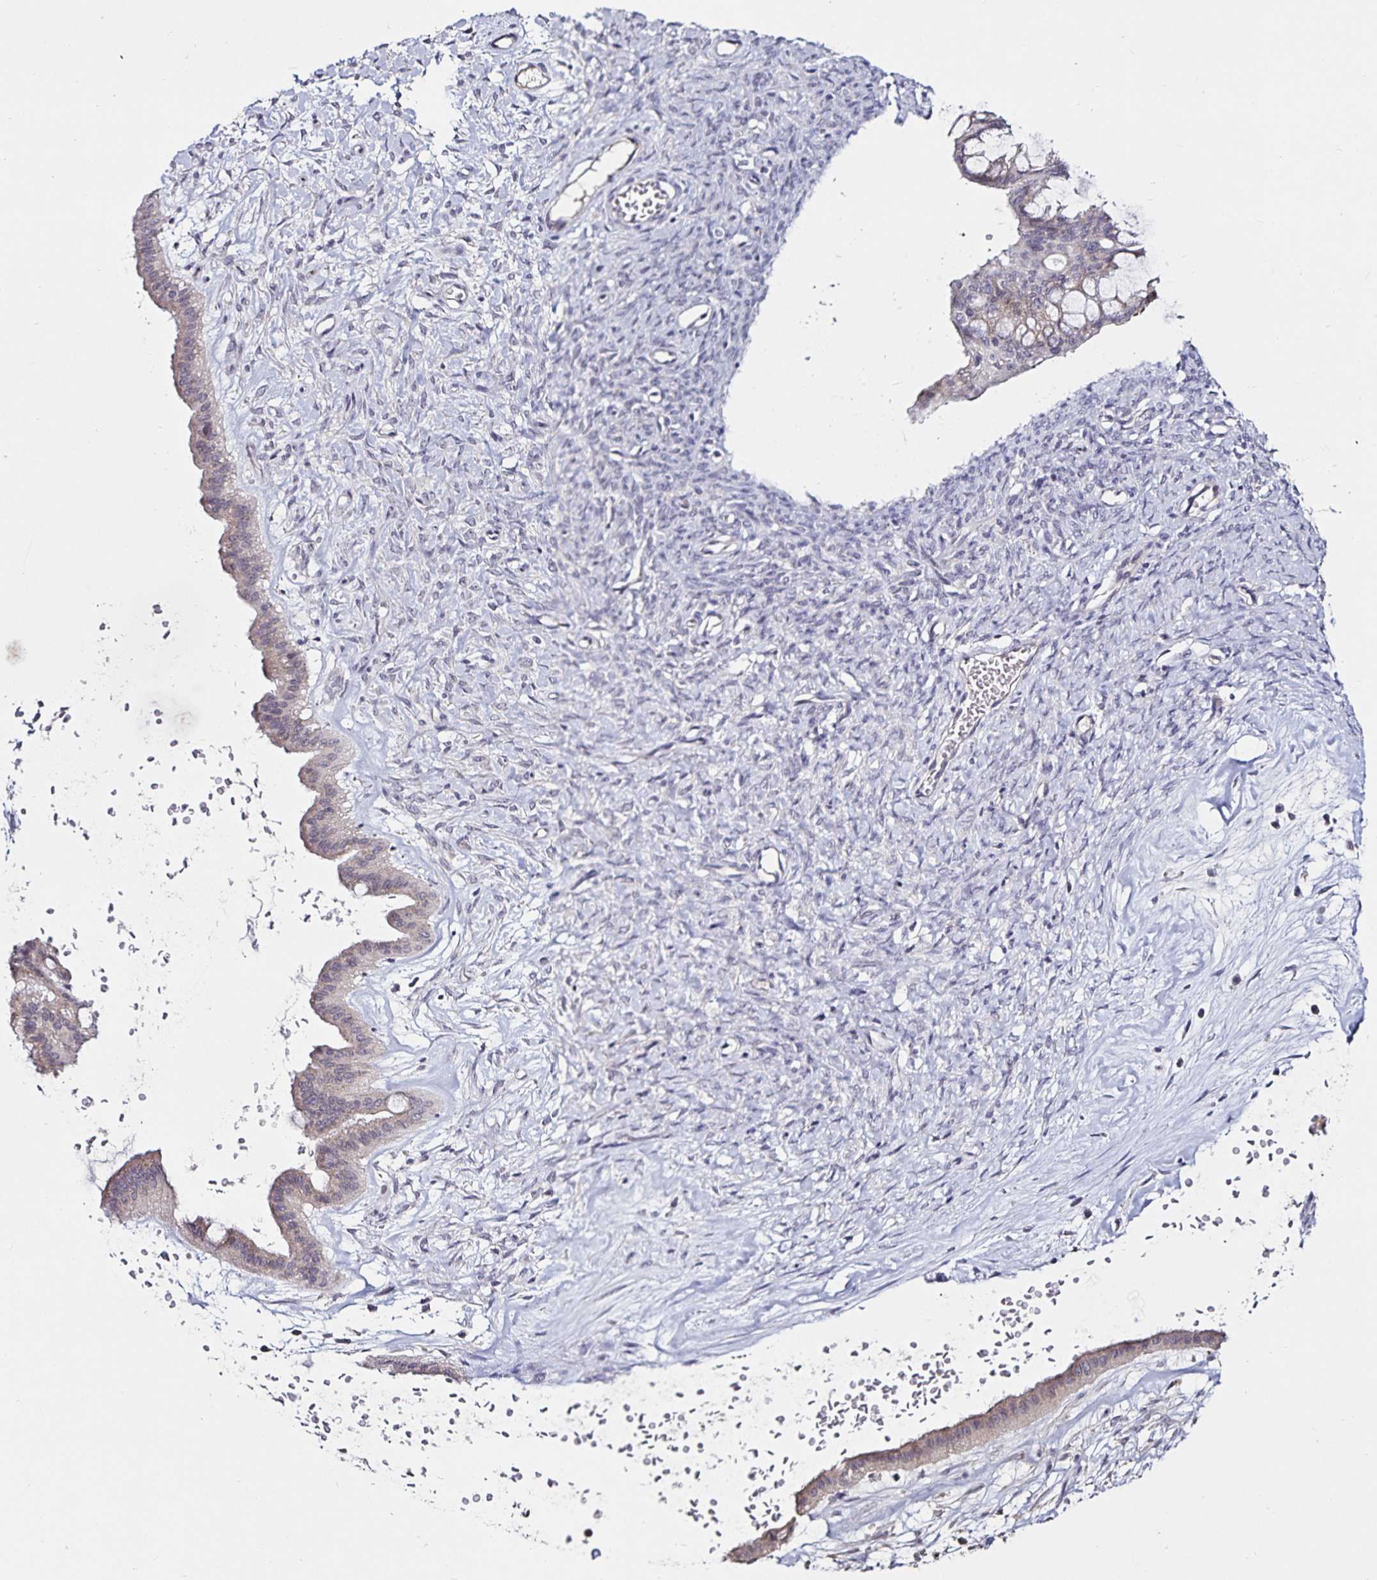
{"staining": {"intensity": "negative", "quantity": "none", "location": "none"}, "tissue": "ovarian cancer", "cell_type": "Tumor cells", "image_type": "cancer", "snomed": [{"axis": "morphology", "description": "Cystadenocarcinoma, mucinous, NOS"}, {"axis": "topography", "description": "Ovary"}], "caption": "High power microscopy image of an IHC photomicrograph of ovarian cancer (mucinous cystadenocarcinoma), revealing no significant expression in tumor cells.", "gene": "ACSL5", "patient": {"sex": "female", "age": 73}}